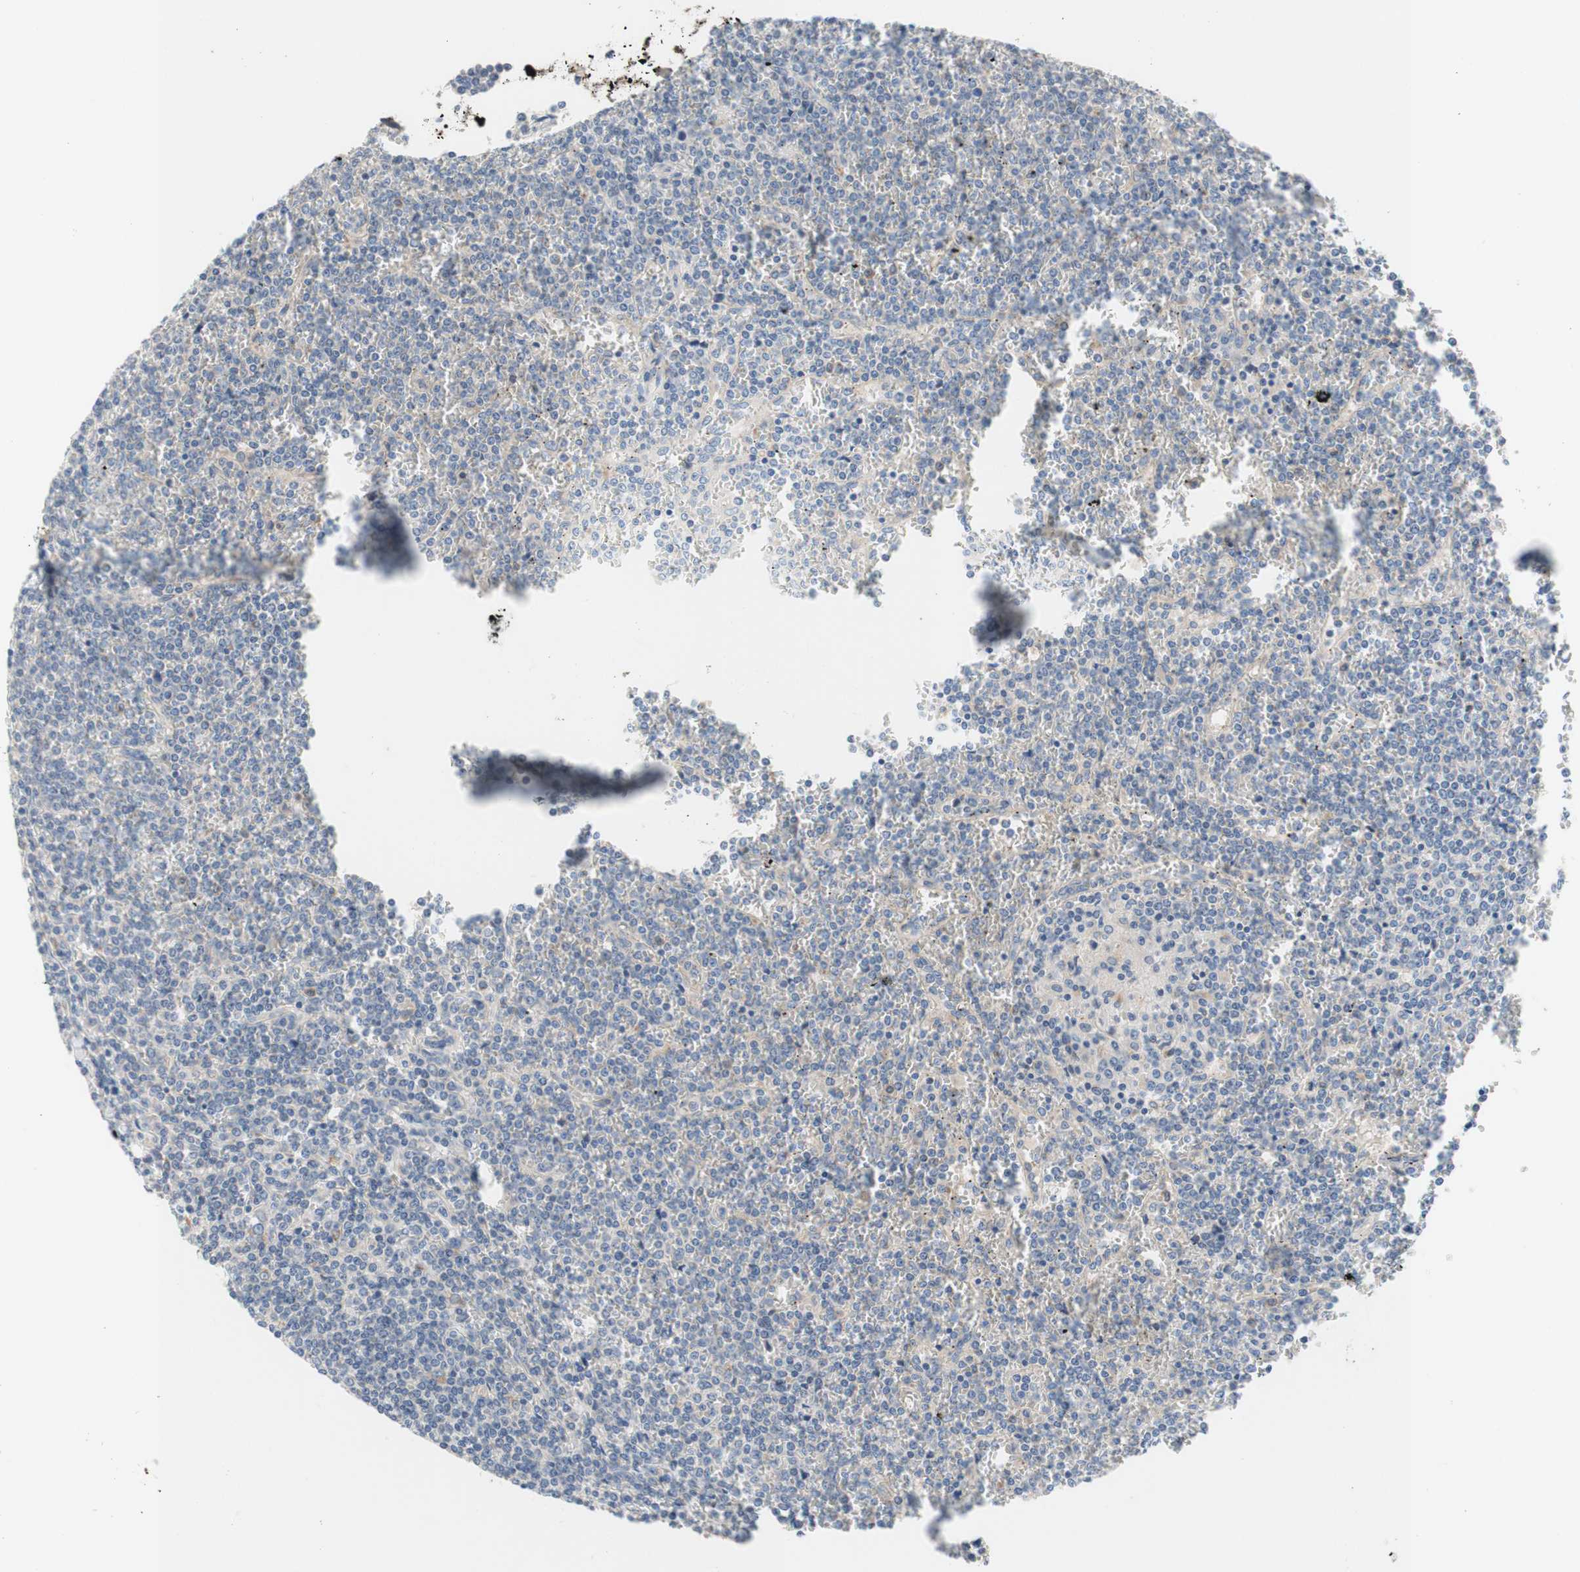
{"staining": {"intensity": "negative", "quantity": "none", "location": "none"}, "tissue": "lymphoma", "cell_type": "Tumor cells", "image_type": "cancer", "snomed": [{"axis": "morphology", "description": "Malignant lymphoma, non-Hodgkin's type, Low grade"}, {"axis": "topography", "description": "Spleen"}], "caption": "Lymphoma was stained to show a protein in brown. There is no significant positivity in tumor cells.", "gene": "F3", "patient": {"sex": "female", "age": 19}}